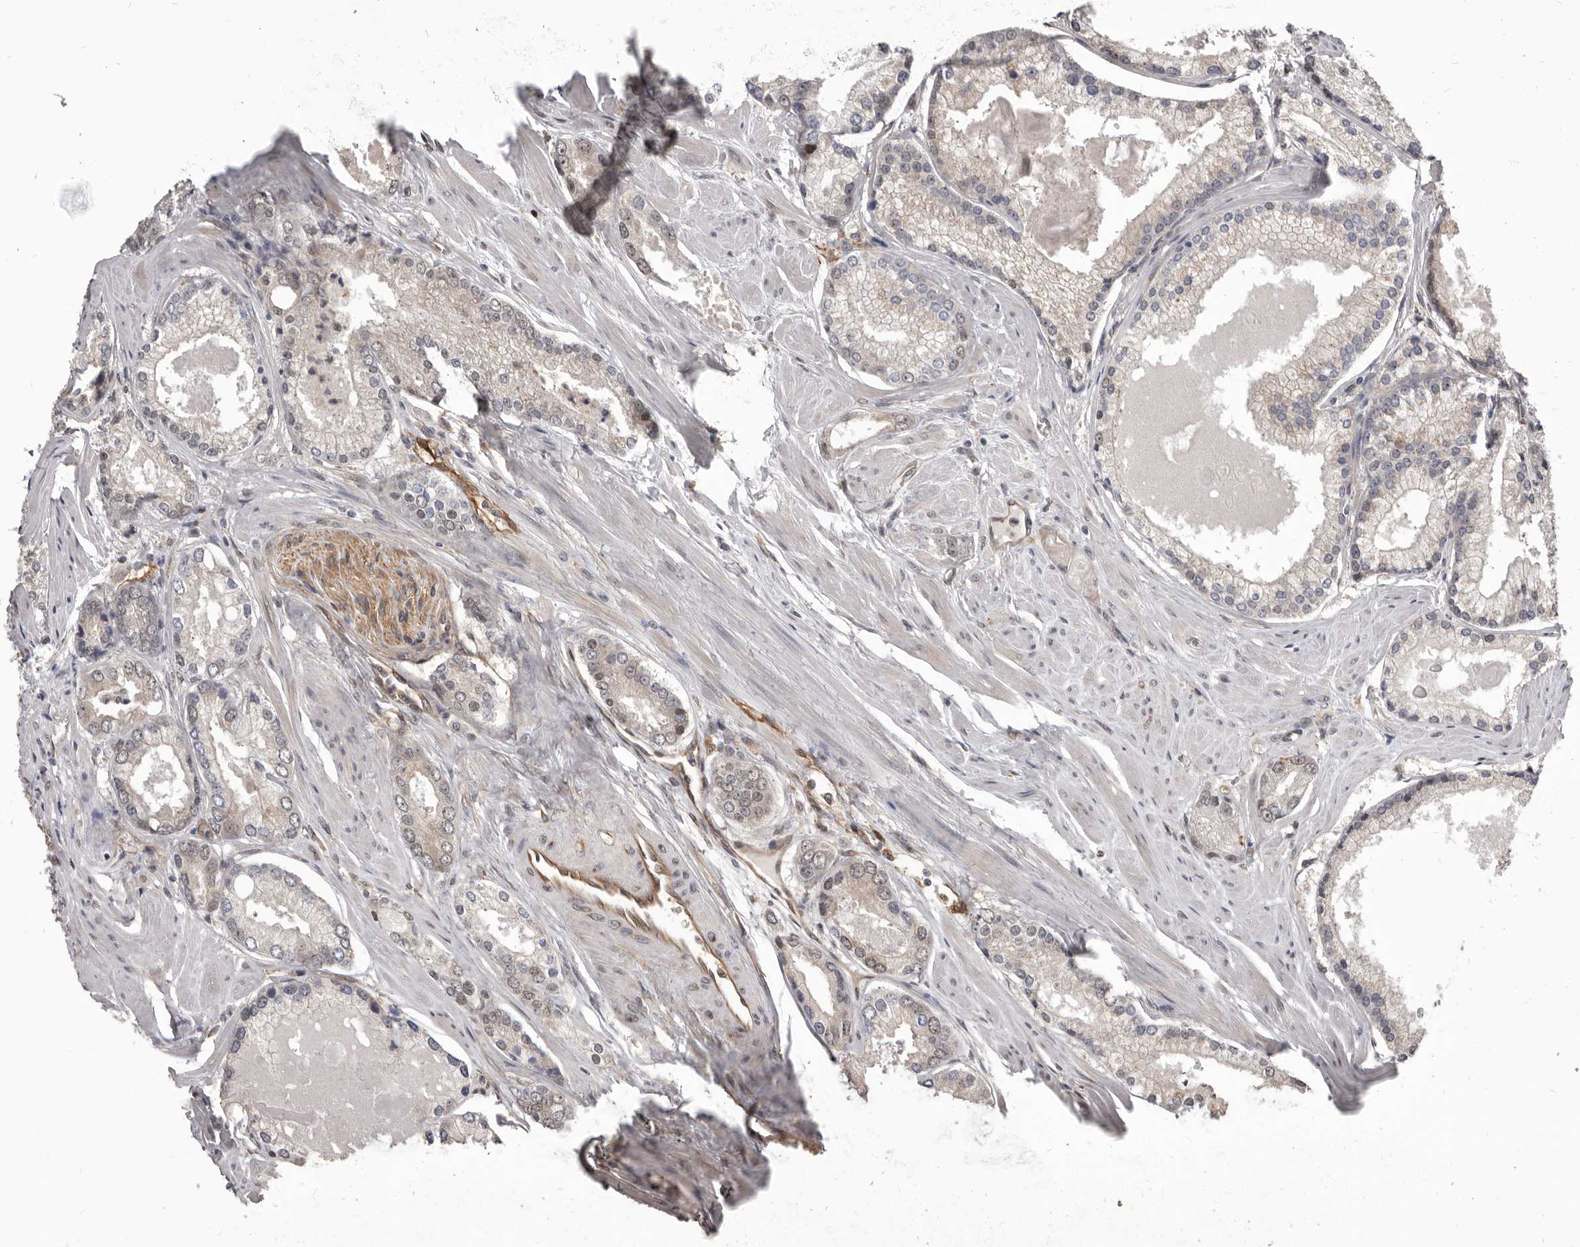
{"staining": {"intensity": "weak", "quantity": "<25%", "location": "cytoplasmic/membranous,nuclear"}, "tissue": "prostate cancer", "cell_type": "Tumor cells", "image_type": "cancer", "snomed": [{"axis": "morphology", "description": "Adenocarcinoma, Low grade"}, {"axis": "topography", "description": "Prostate"}], "caption": "Histopathology image shows no protein expression in tumor cells of prostate cancer (adenocarcinoma (low-grade)) tissue.", "gene": "ADAMTS20", "patient": {"sex": "male", "age": 54}}